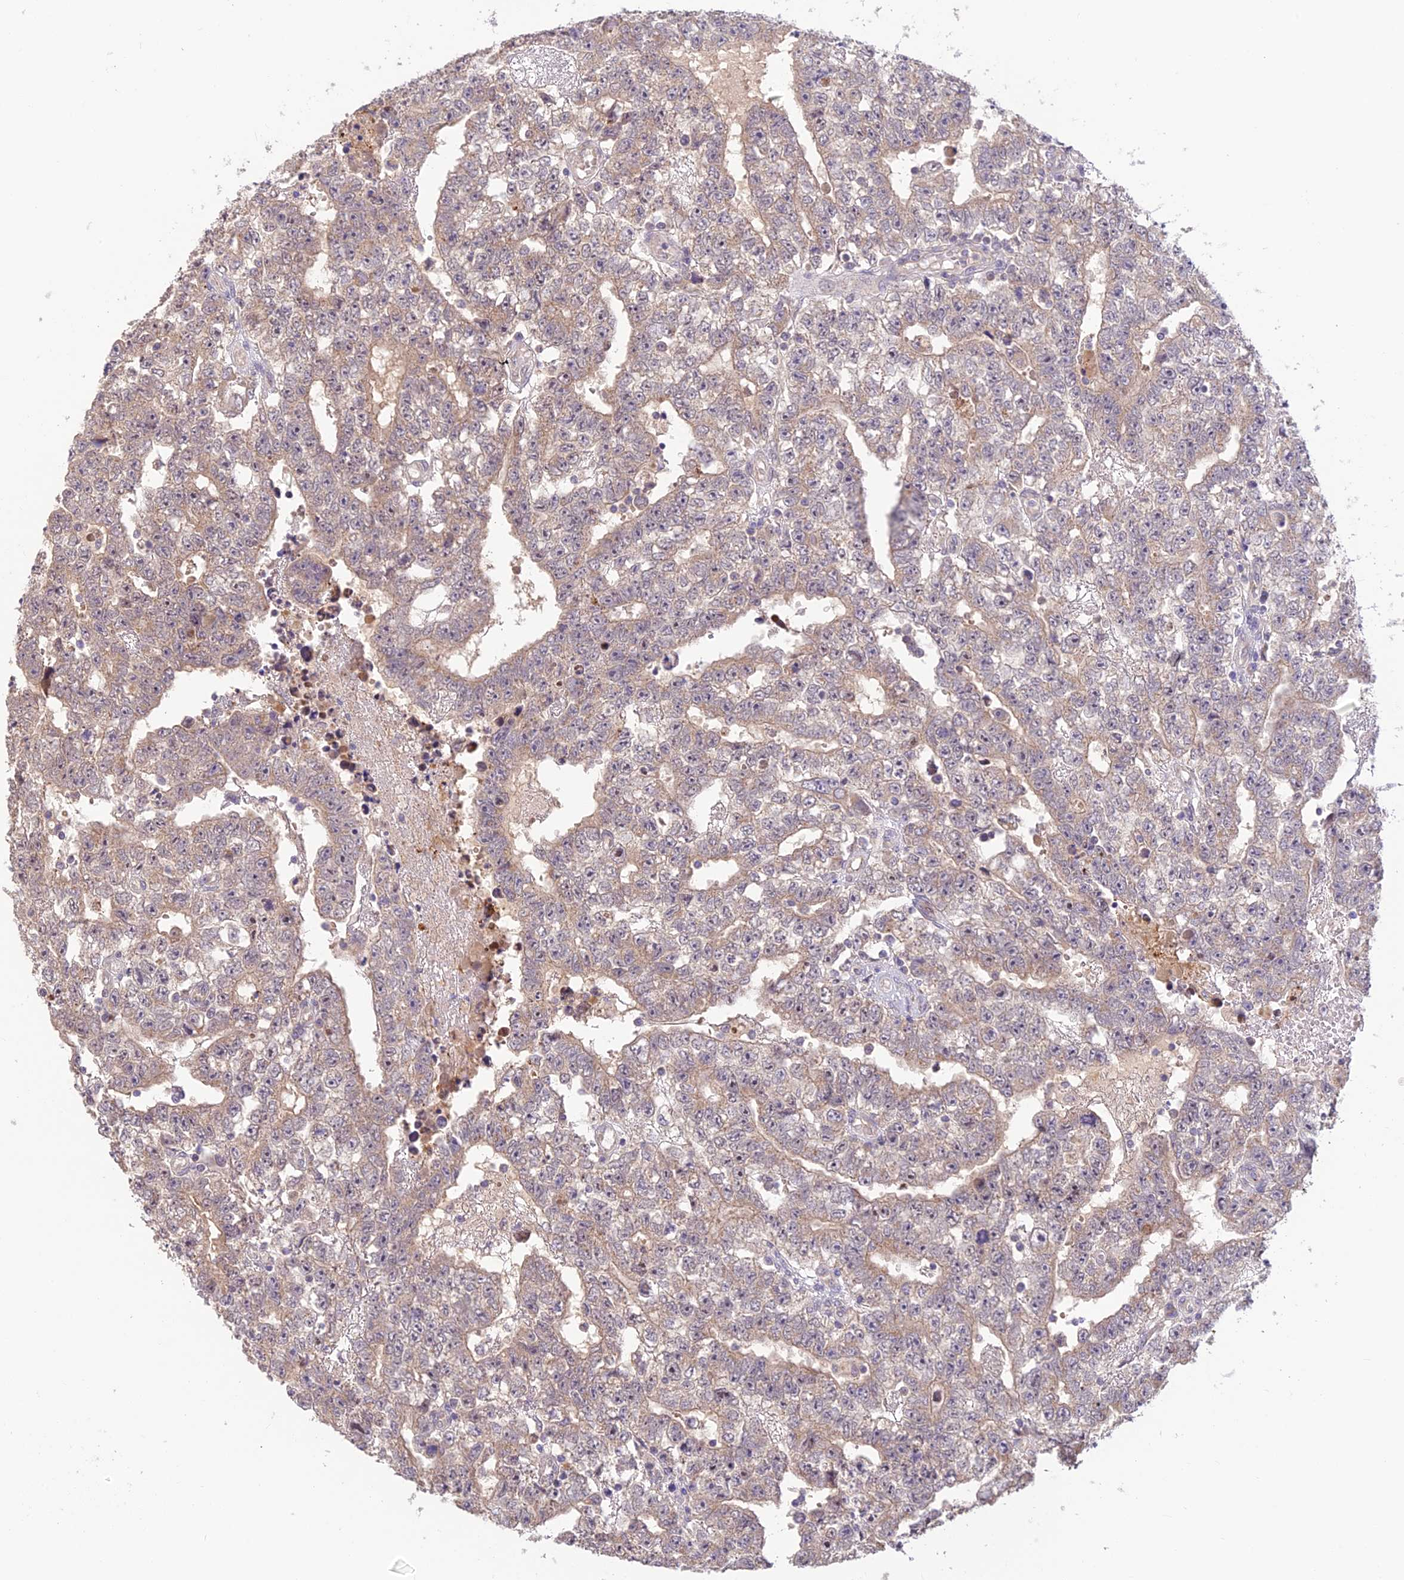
{"staining": {"intensity": "weak", "quantity": "<25%", "location": "cytoplasmic/membranous"}, "tissue": "testis cancer", "cell_type": "Tumor cells", "image_type": "cancer", "snomed": [{"axis": "morphology", "description": "Carcinoma, Embryonal, NOS"}, {"axis": "topography", "description": "Testis"}], "caption": "Human embryonal carcinoma (testis) stained for a protein using immunohistochemistry (IHC) shows no positivity in tumor cells.", "gene": "ASPDH", "patient": {"sex": "male", "age": 25}}